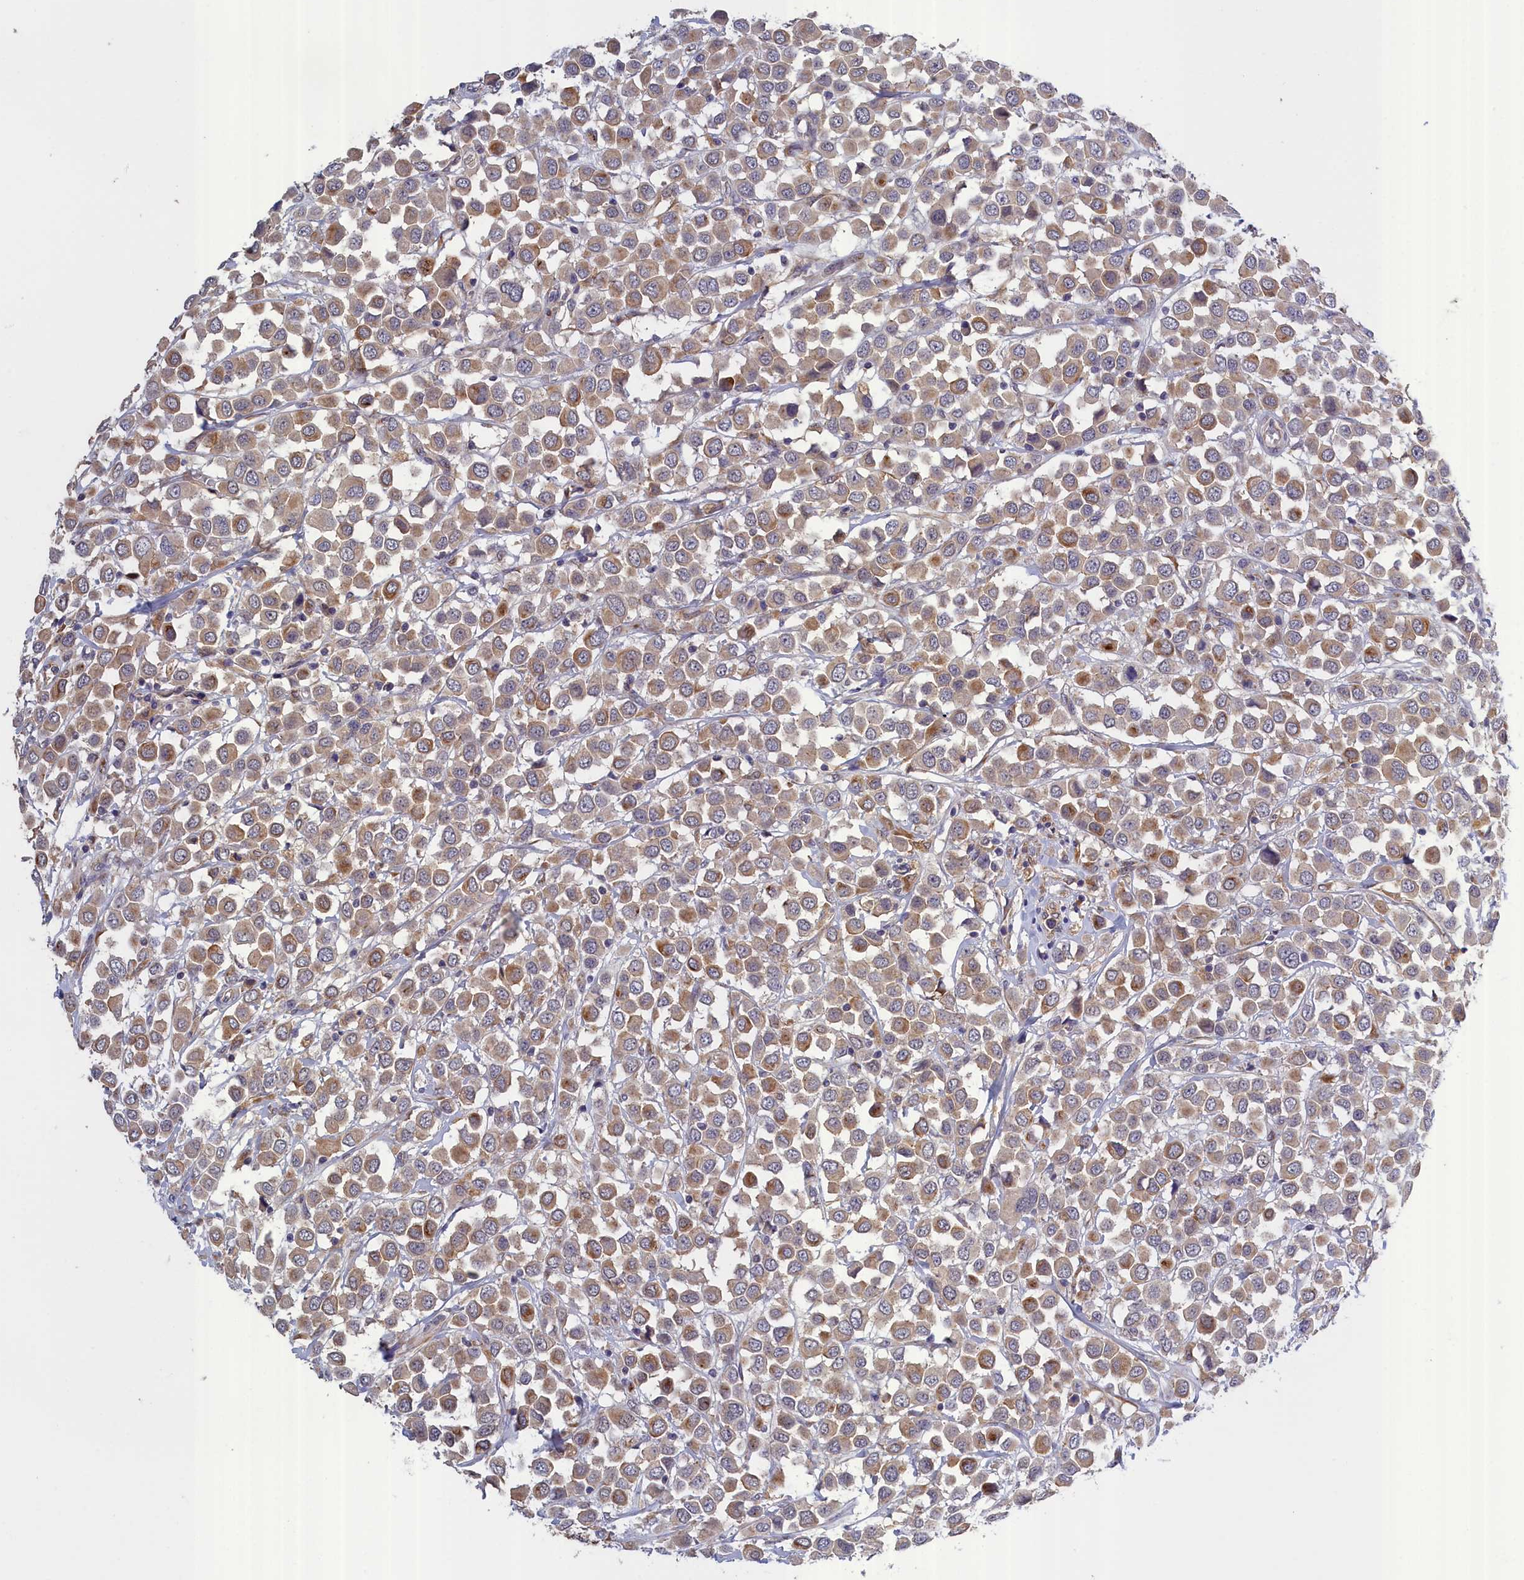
{"staining": {"intensity": "weak", "quantity": "25%-75%", "location": "cytoplasmic/membranous"}, "tissue": "breast cancer", "cell_type": "Tumor cells", "image_type": "cancer", "snomed": [{"axis": "morphology", "description": "Duct carcinoma"}, {"axis": "topography", "description": "Breast"}], "caption": "Human invasive ductal carcinoma (breast) stained with a brown dye displays weak cytoplasmic/membranous positive expression in about 25%-75% of tumor cells.", "gene": "COL19A1", "patient": {"sex": "female", "age": 61}}